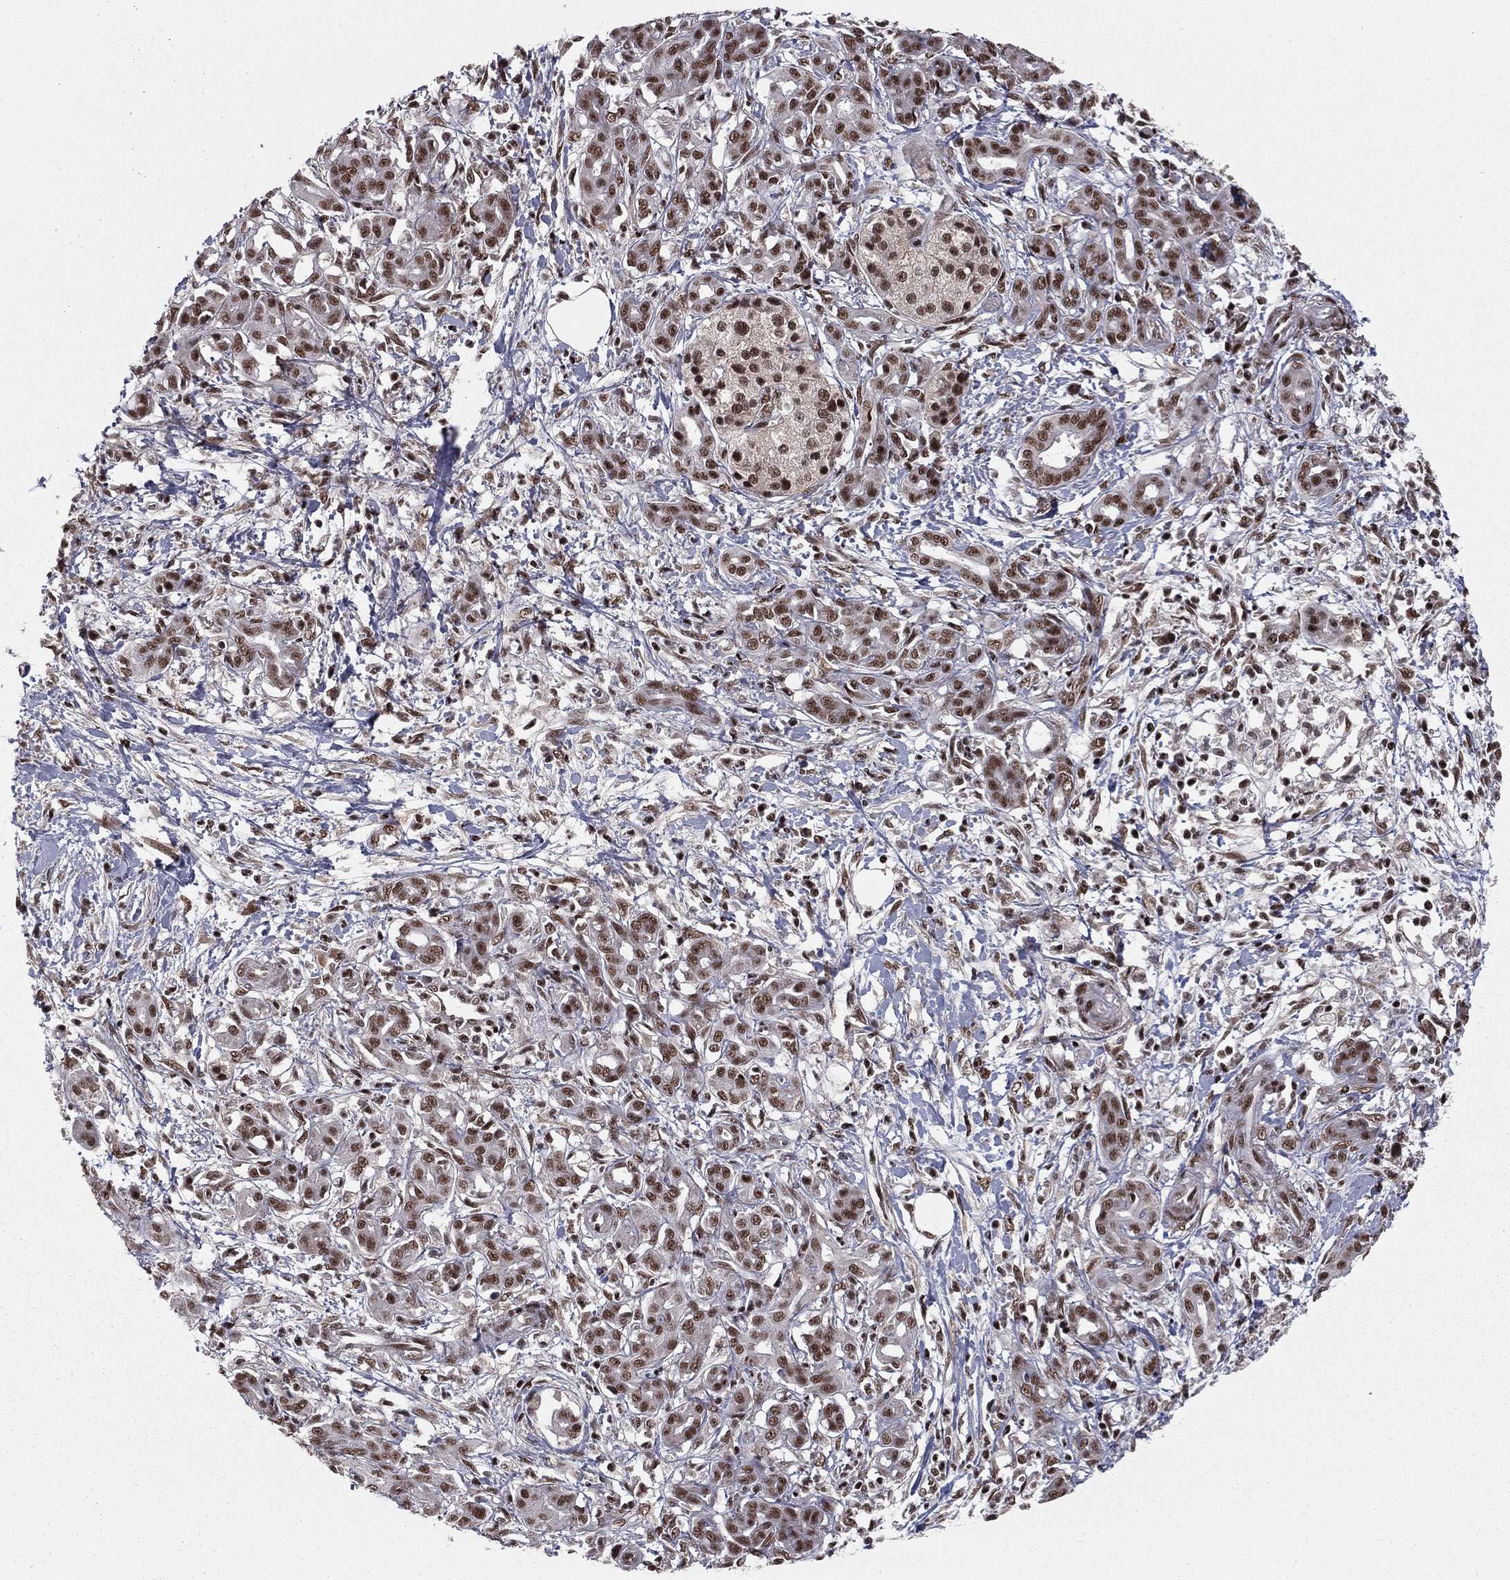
{"staining": {"intensity": "strong", "quantity": ">75%", "location": "nuclear"}, "tissue": "pancreatic cancer", "cell_type": "Tumor cells", "image_type": "cancer", "snomed": [{"axis": "morphology", "description": "Adenocarcinoma, NOS"}, {"axis": "topography", "description": "Pancreas"}], "caption": "Immunohistochemical staining of human adenocarcinoma (pancreatic) reveals strong nuclear protein expression in approximately >75% of tumor cells.", "gene": "NFYB", "patient": {"sex": "male", "age": 72}}